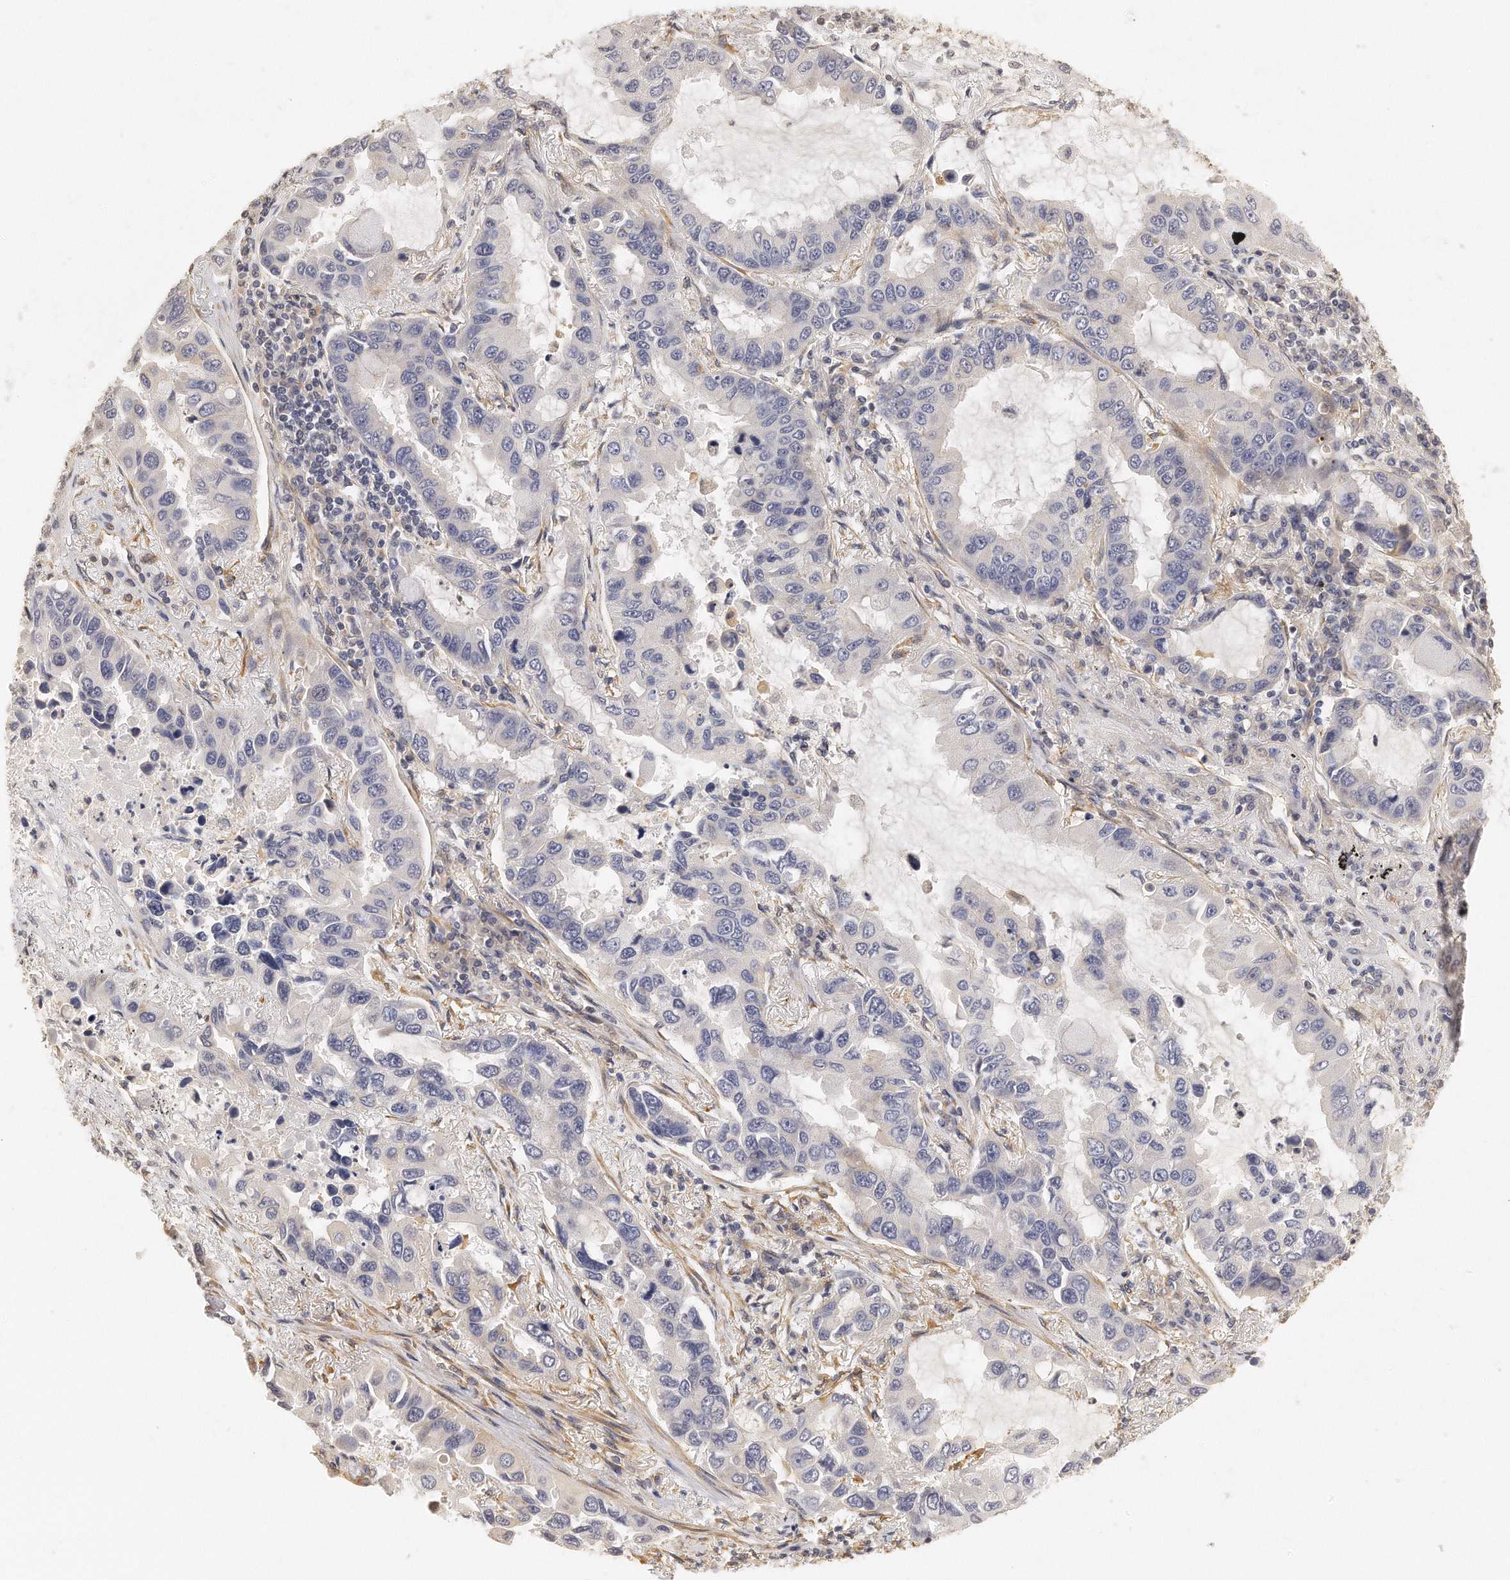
{"staining": {"intensity": "negative", "quantity": "none", "location": "none"}, "tissue": "lung cancer", "cell_type": "Tumor cells", "image_type": "cancer", "snomed": [{"axis": "morphology", "description": "Adenocarcinoma, NOS"}, {"axis": "topography", "description": "Lung"}], "caption": "Histopathology image shows no significant protein staining in tumor cells of lung cancer.", "gene": "CHST7", "patient": {"sex": "male", "age": 64}}